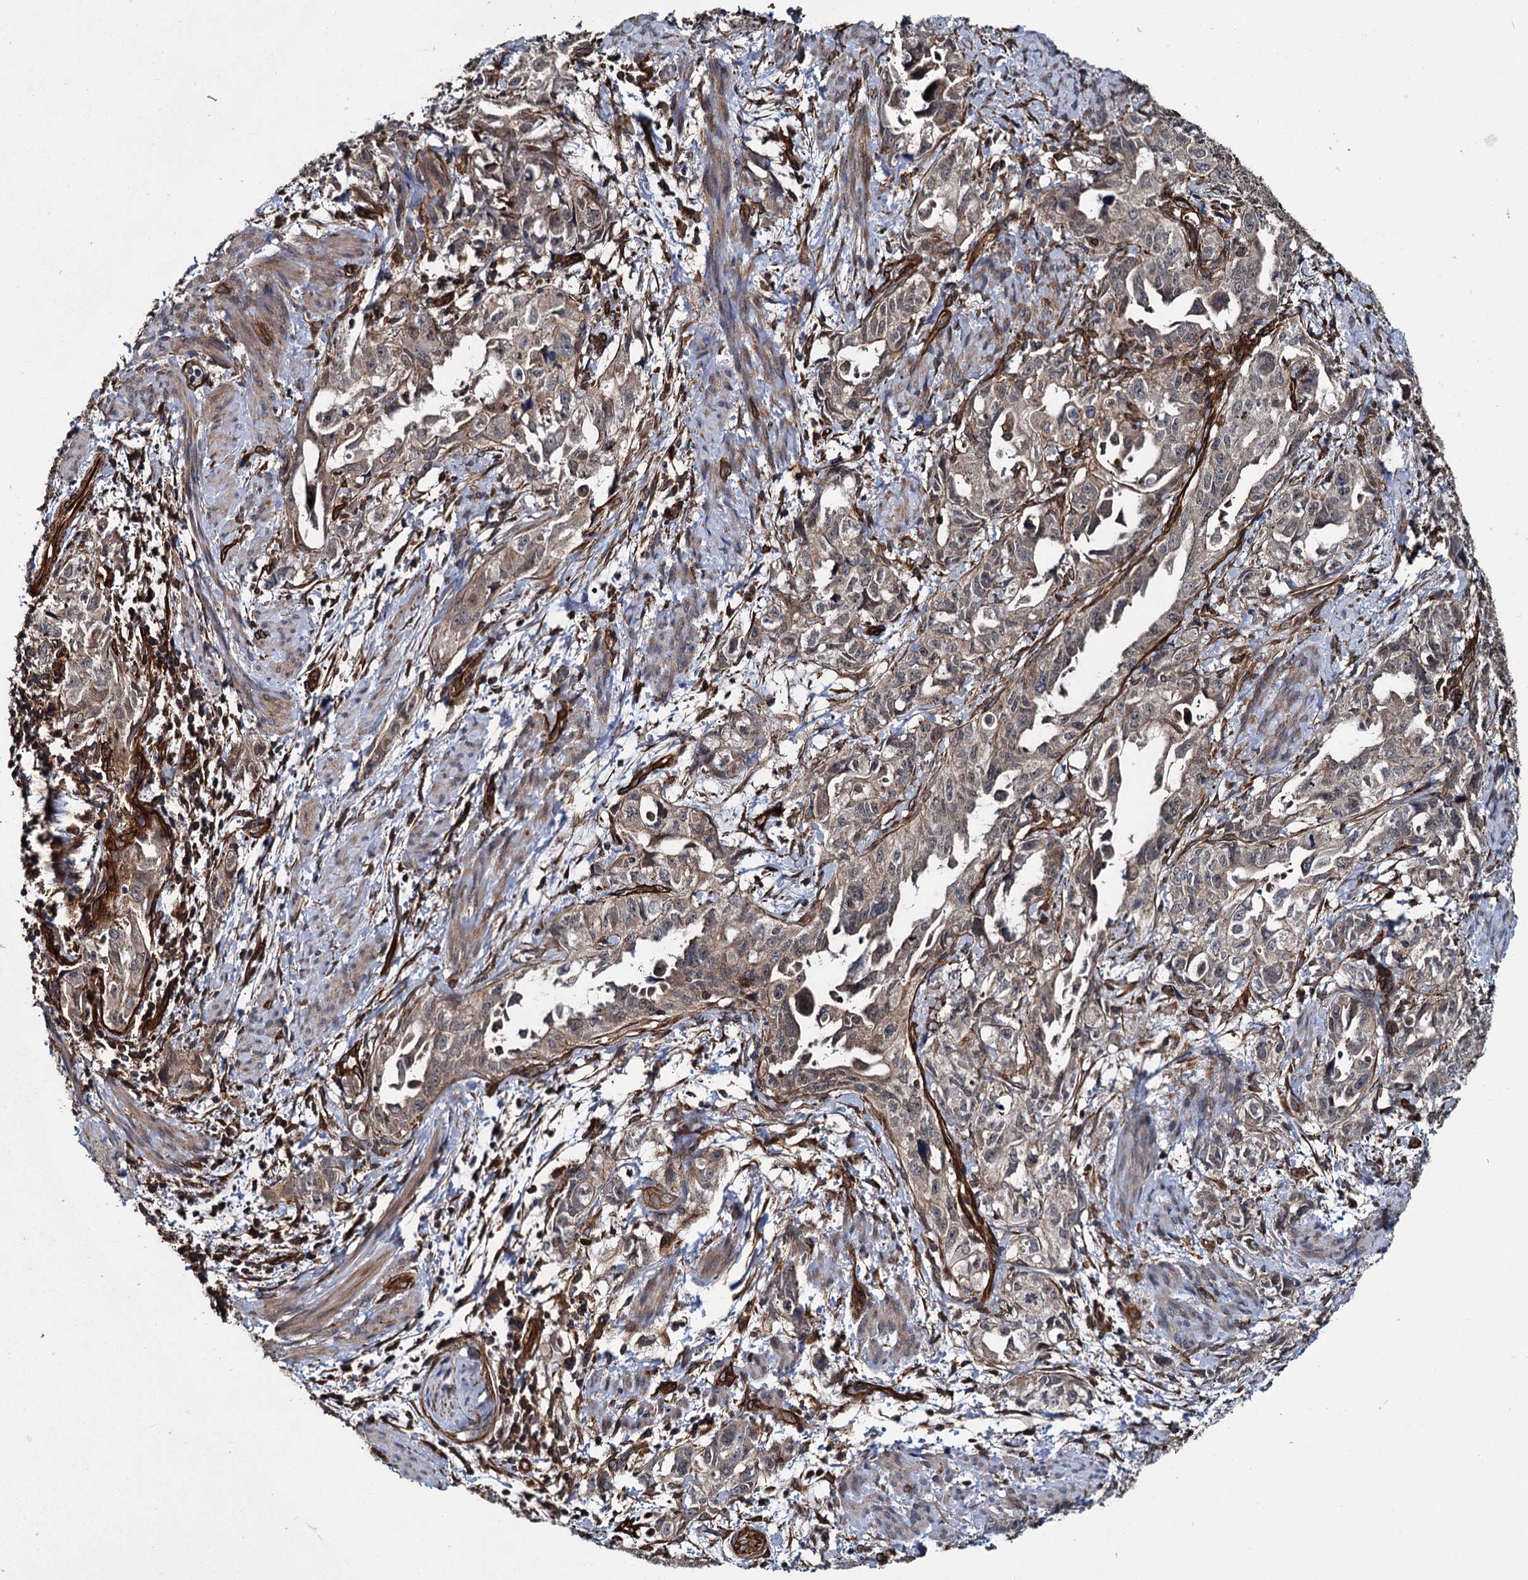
{"staining": {"intensity": "weak", "quantity": ">75%", "location": "cytoplasmic/membranous"}, "tissue": "endometrial cancer", "cell_type": "Tumor cells", "image_type": "cancer", "snomed": [{"axis": "morphology", "description": "Adenocarcinoma, NOS"}, {"axis": "topography", "description": "Endometrium"}], "caption": "This is a micrograph of immunohistochemistry staining of endometrial cancer (adenocarcinoma), which shows weak positivity in the cytoplasmic/membranous of tumor cells.", "gene": "ZFYVE19", "patient": {"sex": "female", "age": 65}}